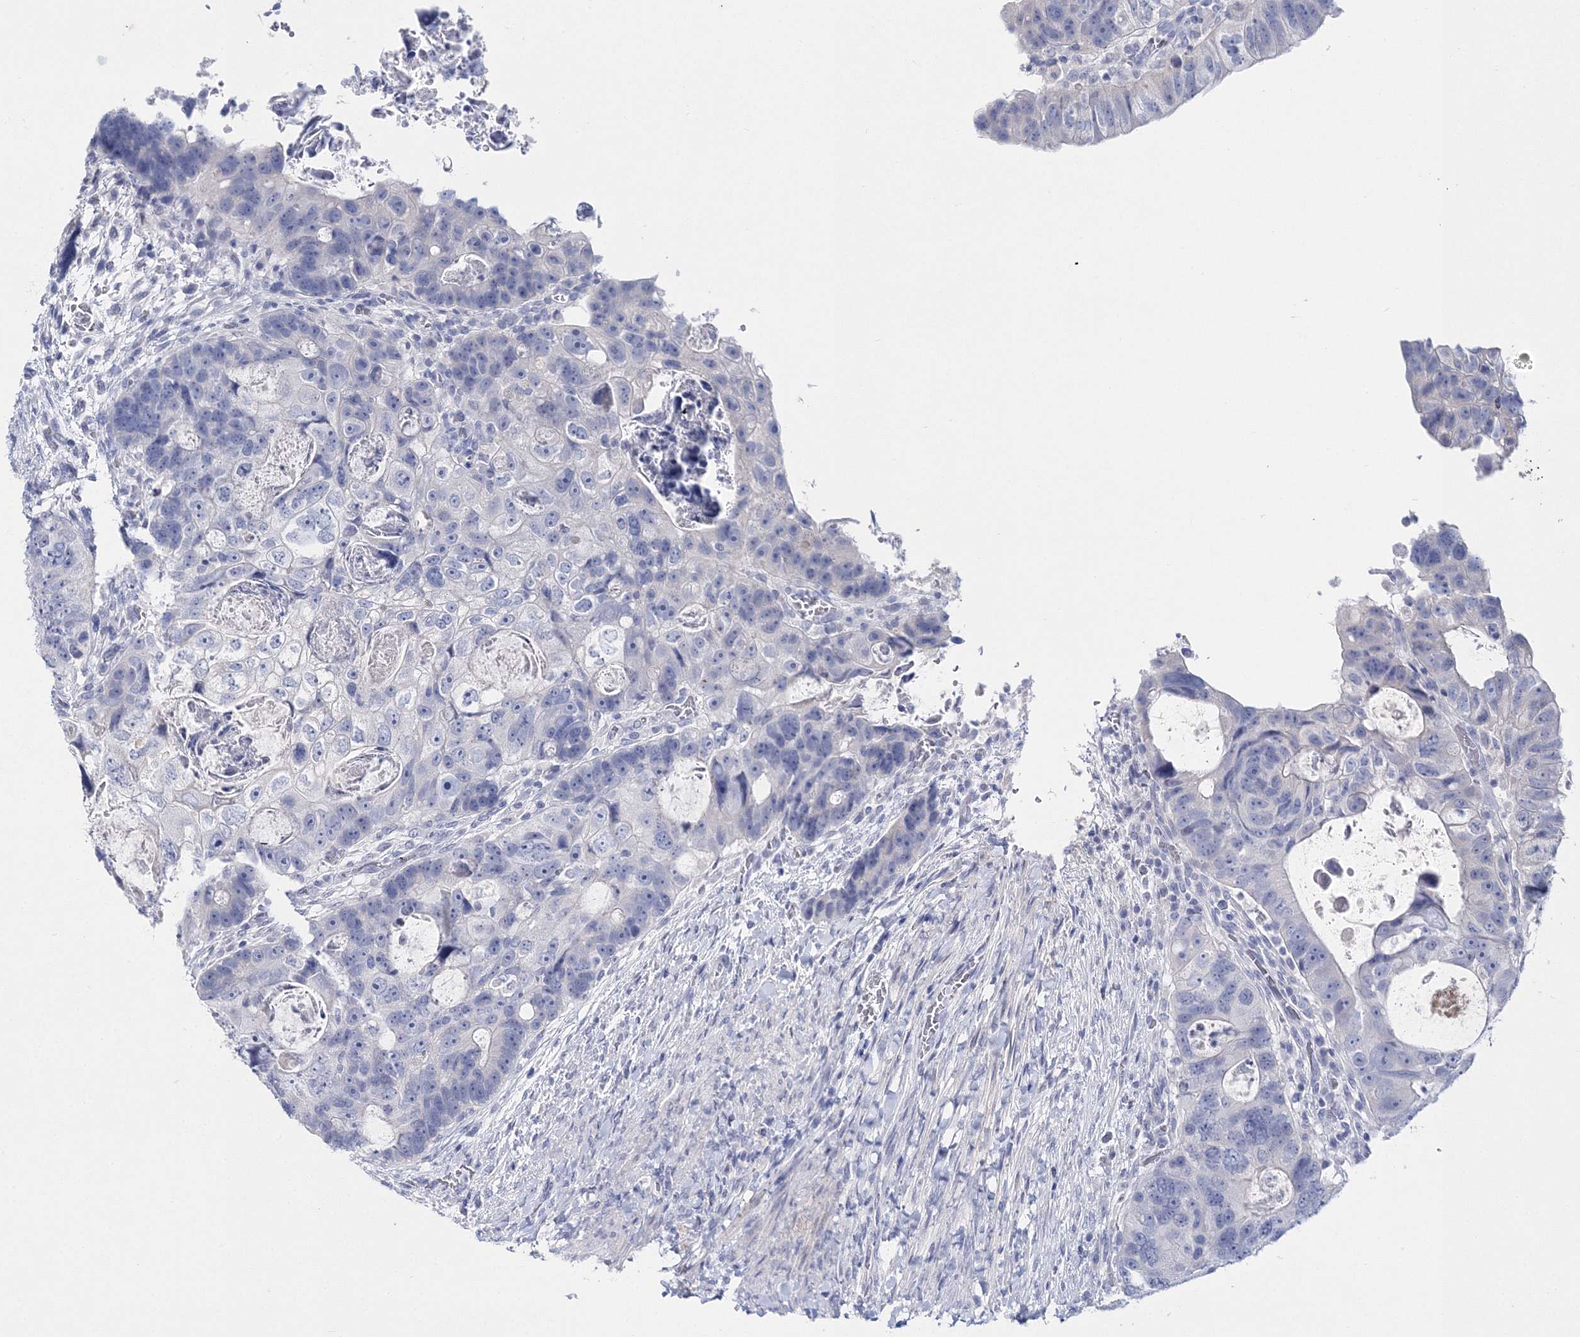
{"staining": {"intensity": "negative", "quantity": "none", "location": "none"}, "tissue": "colorectal cancer", "cell_type": "Tumor cells", "image_type": "cancer", "snomed": [{"axis": "morphology", "description": "Adenocarcinoma, NOS"}, {"axis": "topography", "description": "Rectum"}], "caption": "The histopathology image shows no staining of tumor cells in adenocarcinoma (colorectal).", "gene": "MYOZ2", "patient": {"sex": "male", "age": 59}}